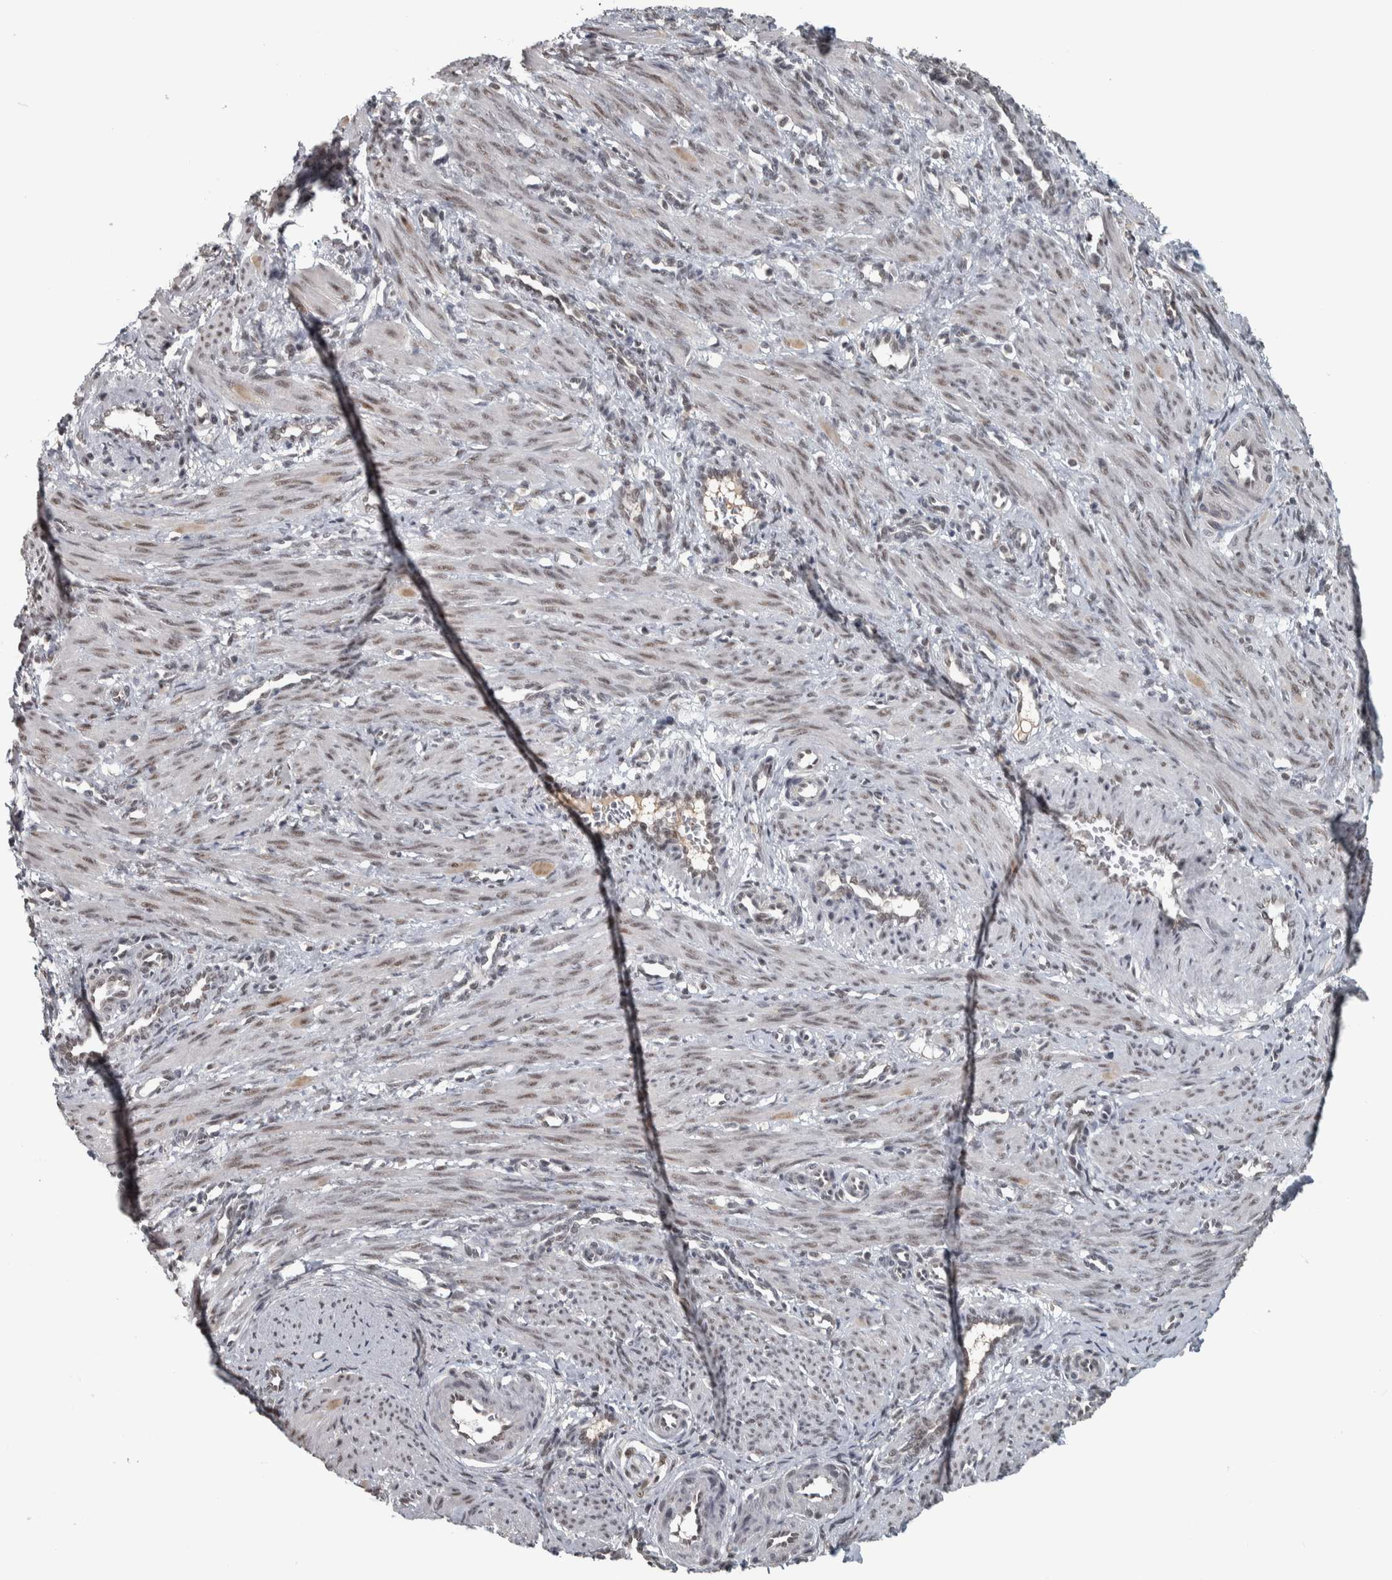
{"staining": {"intensity": "moderate", "quantity": "25%-75%", "location": "nuclear"}, "tissue": "smooth muscle", "cell_type": "Smooth muscle cells", "image_type": "normal", "snomed": [{"axis": "morphology", "description": "Normal tissue, NOS"}, {"axis": "topography", "description": "Endometrium"}], "caption": "An immunohistochemistry (IHC) micrograph of benign tissue is shown. Protein staining in brown highlights moderate nuclear positivity in smooth muscle within smooth muscle cells. The protein of interest is shown in brown color, while the nuclei are stained blue.", "gene": "DDX42", "patient": {"sex": "female", "age": 33}}